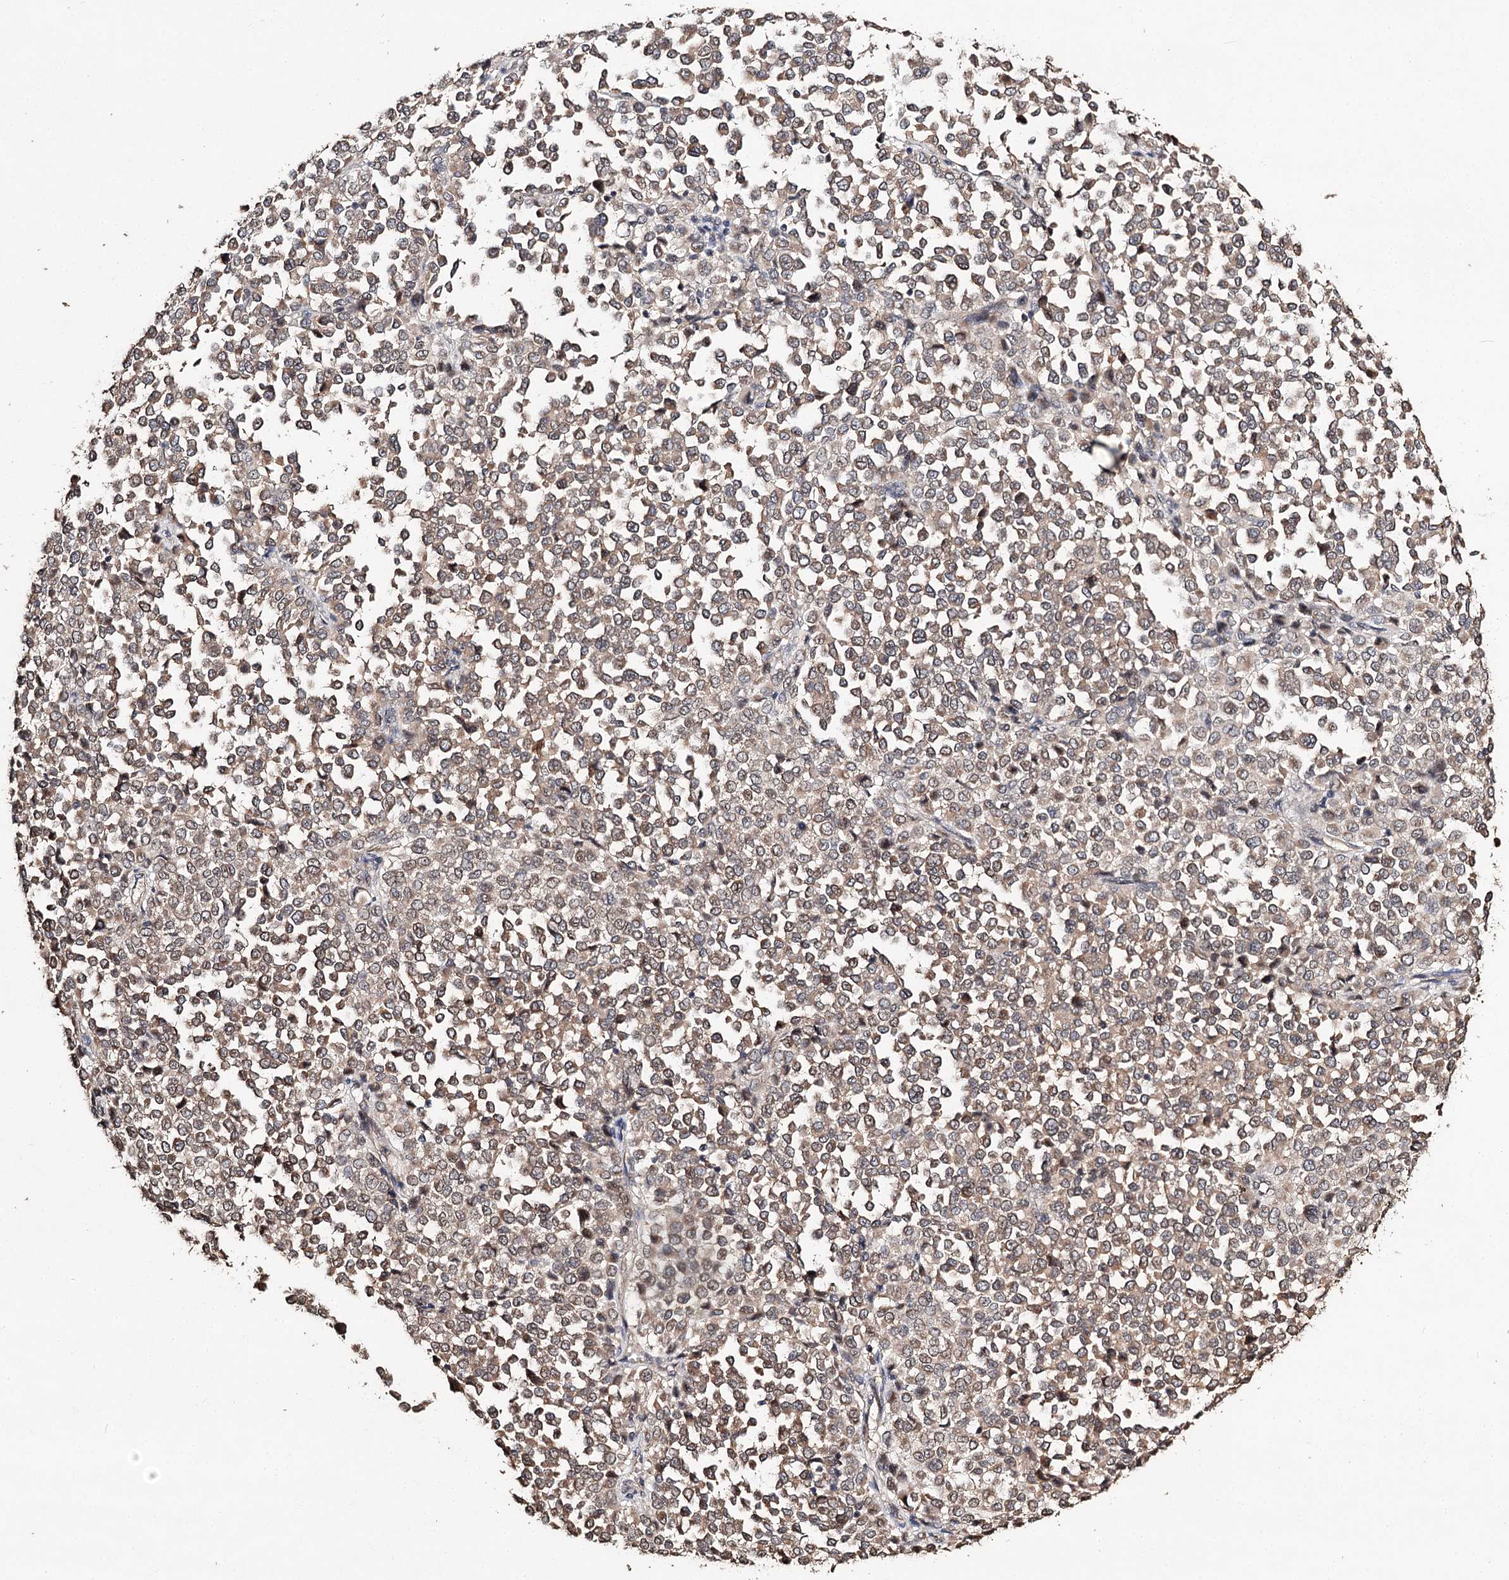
{"staining": {"intensity": "weak", "quantity": ">75%", "location": "cytoplasmic/membranous"}, "tissue": "melanoma", "cell_type": "Tumor cells", "image_type": "cancer", "snomed": [{"axis": "morphology", "description": "Malignant melanoma, Metastatic site"}, {"axis": "topography", "description": "Pancreas"}], "caption": "A brown stain labels weak cytoplasmic/membranous staining of a protein in human melanoma tumor cells. The staining was performed using DAB, with brown indicating positive protein expression. Nuclei are stained blue with hematoxylin.", "gene": "NOPCHAP1", "patient": {"sex": "female", "age": 30}}